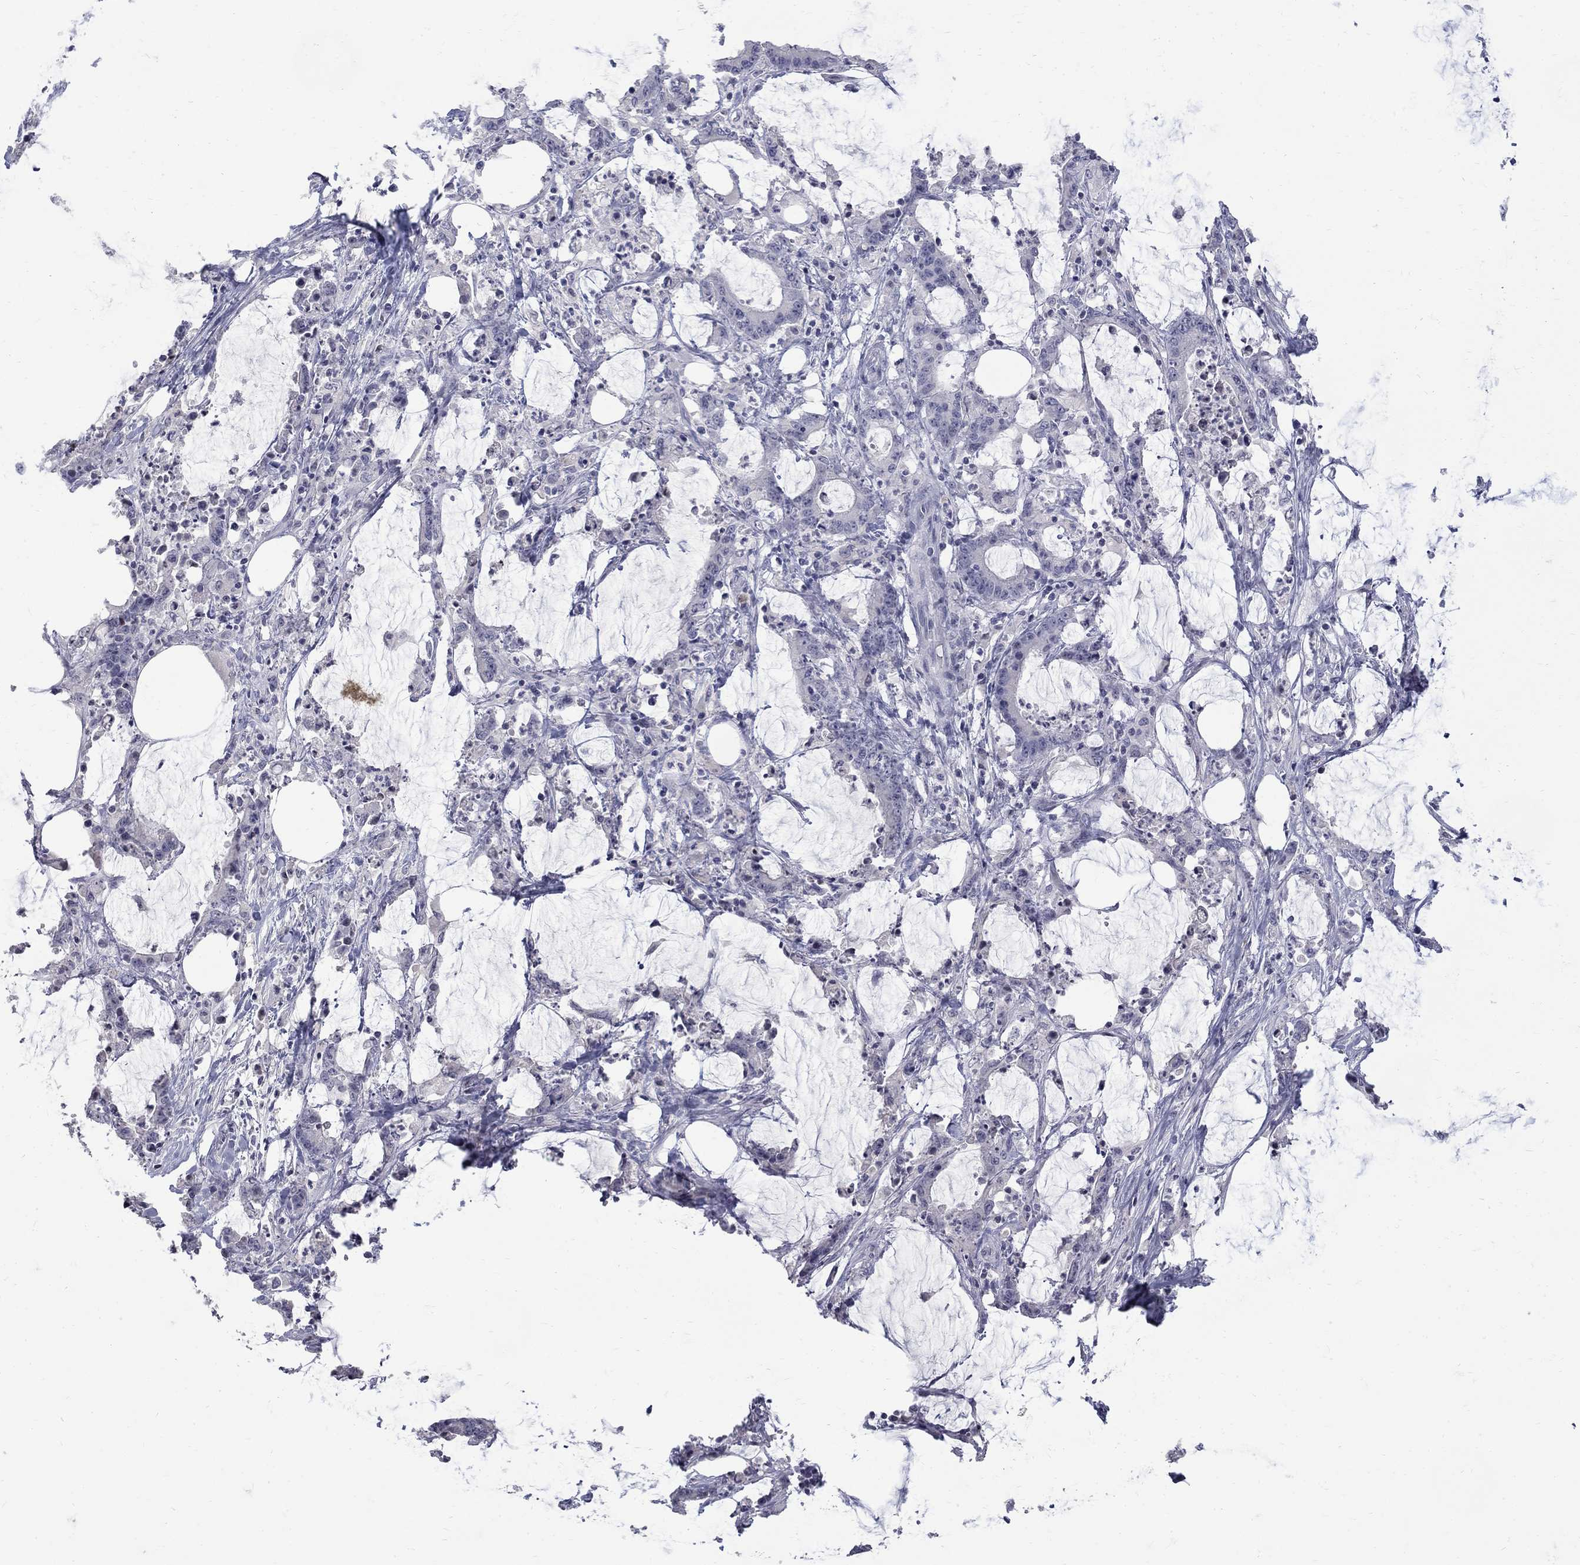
{"staining": {"intensity": "negative", "quantity": "none", "location": "none"}, "tissue": "stomach cancer", "cell_type": "Tumor cells", "image_type": "cancer", "snomed": [{"axis": "morphology", "description": "Adenocarcinoma, NOS"}, {"axis": "topography", "description": "Stomach, upper"}], "caption": "Immunohistochemistry (IHC) micrograph of stomach cancer stained for a protein (brown), which displays no positivity in tumor cells.", "gene": "CTNND2", "patient": {"sex": "male", "age": 68}}